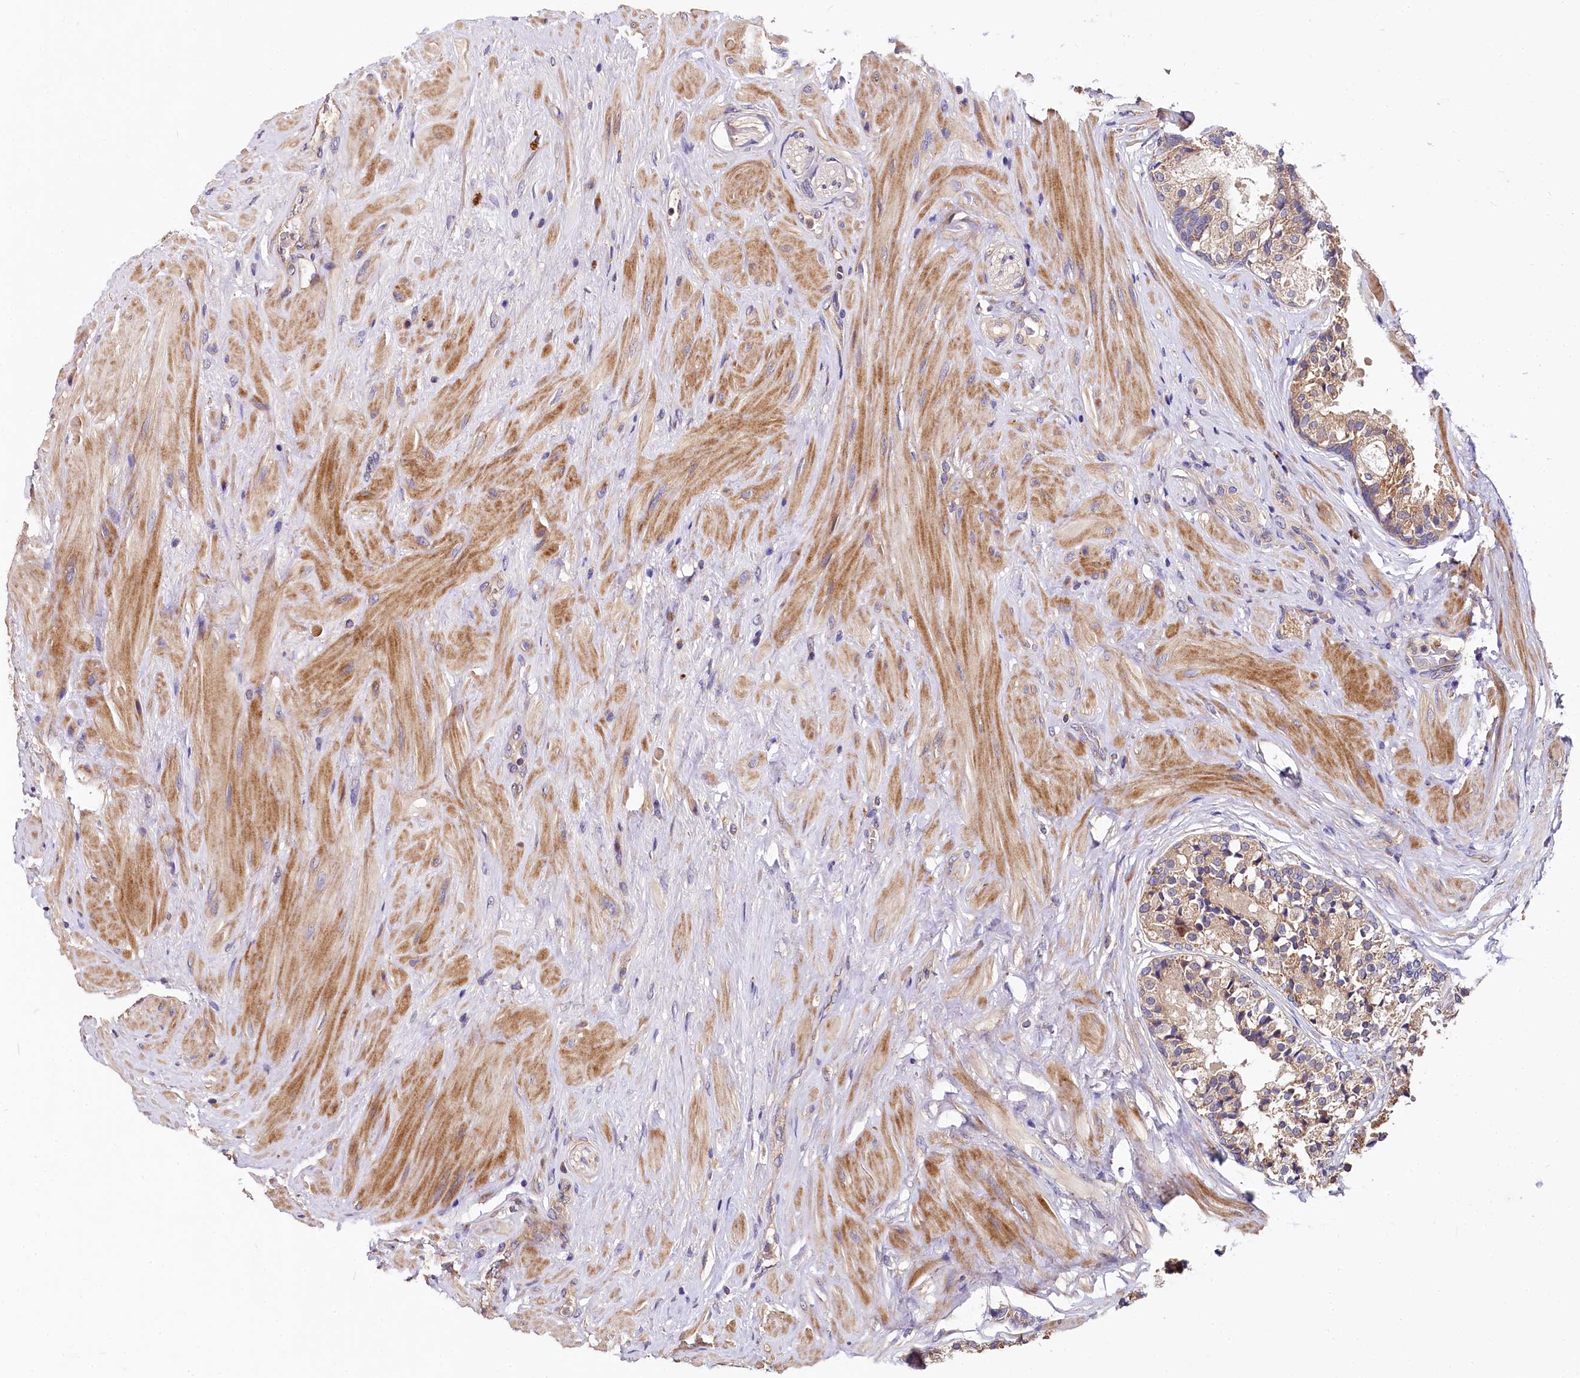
{"staining": {"intensity": "moderate", "quantity": ">75%", "location": "cytoplasmic/membranous"}, "tissue": "prostate cancer", "cell_type": "Tumor cells", "image_type": "cancer", "snomed": [{"axis": "morphology", "description": "Adenocarcinoma, High grade"}, {"axis": "topography", "description": "Prostate"}], "caption": "A medium amount of moderate cytoplasmic/membranous expression is seen in approximately >75% of tumor cells in prostate high-grade adenocarcinoma tissue. (Brightfield microscopy of DAB IHC at high magnification).", "gene": "SPRYD3", "patient": {"sex": "male", "age": 58}}